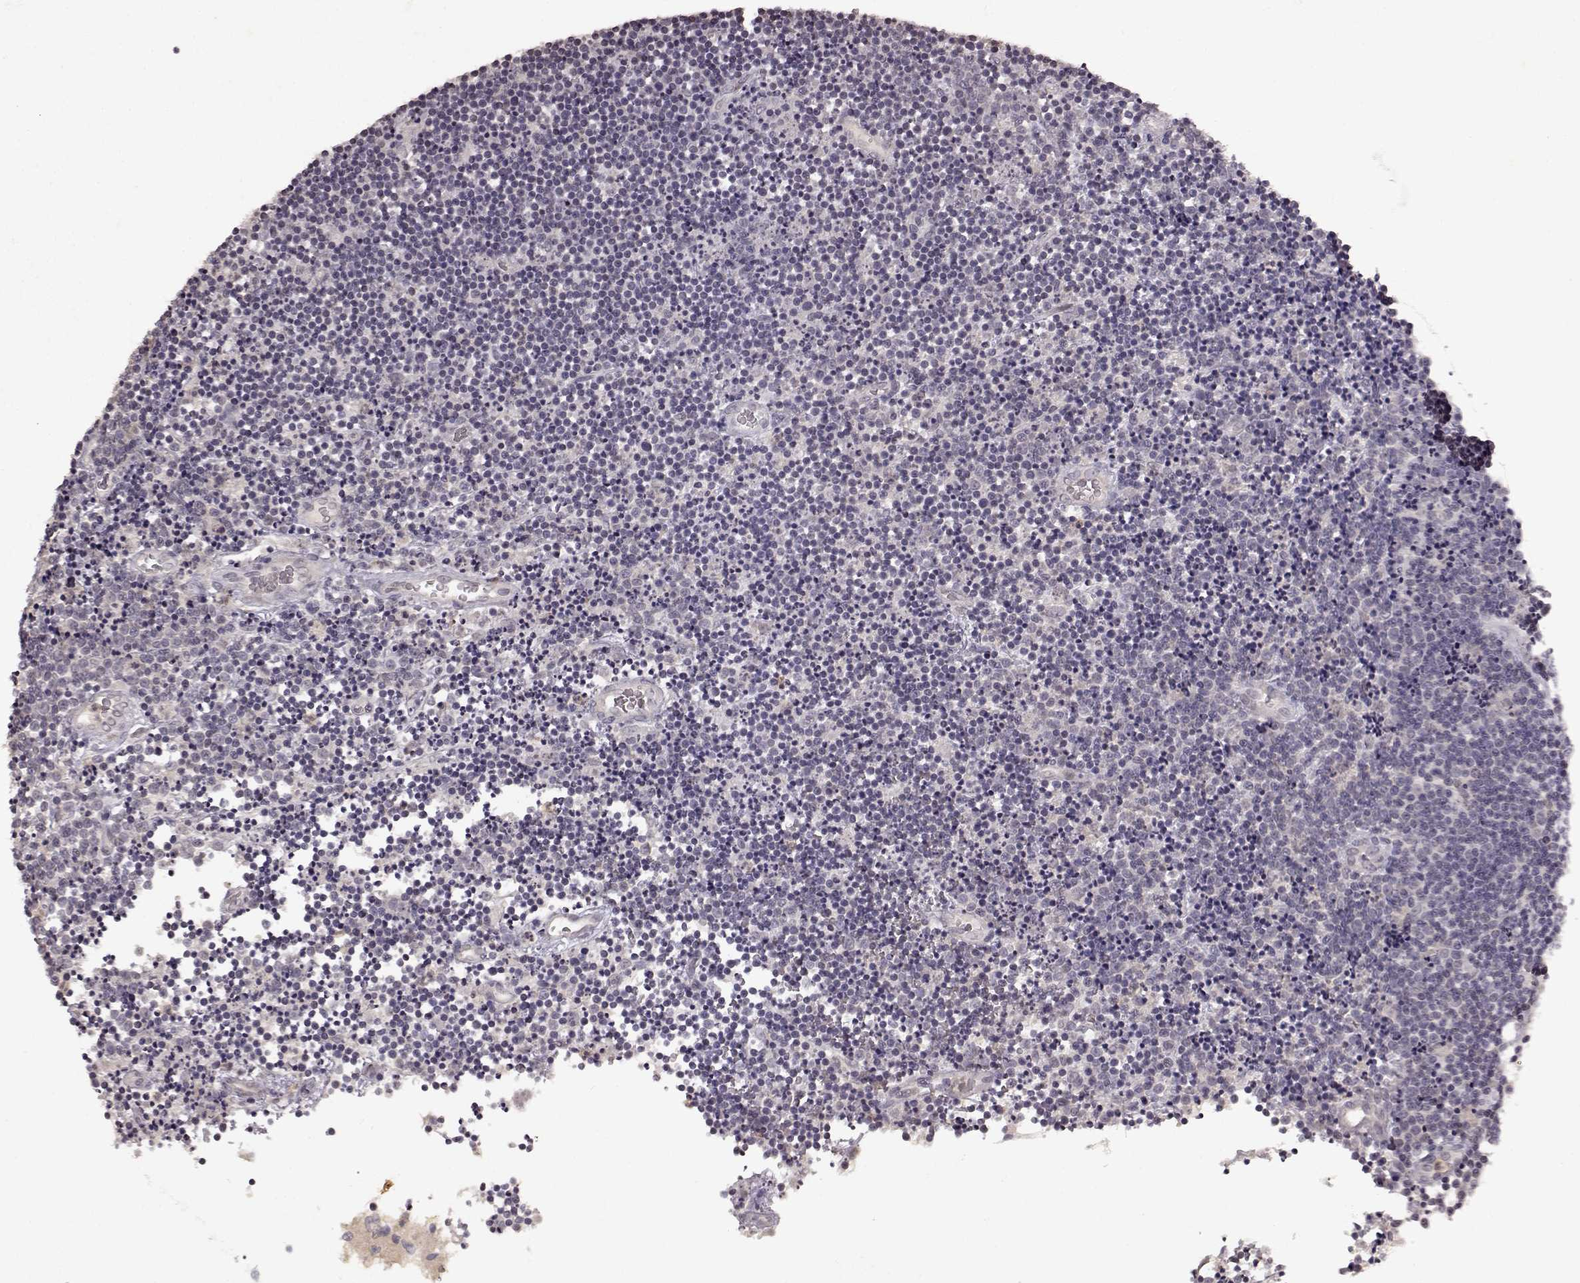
{"staining": {"intensity": "negative", "quantity": "none", "location": "none"}, "tissue": "lymphoma", "cell_type": "Tumor cells", "image_type": "cancer", "snomed": [{"axis": "morphology", "description": "Malignant lymphoma, non-Hodgkin's type, Low grade"}, {"axis": "topography", "description": "Brain"}], "caption": "Immunohistochemistry (IHC) photomicrograph of neoplastic tissue: malignant lymphoma, non-Hodgkin's type (low-grade) stained with DAB displays no significant protein expression in tumor cells.", "gene": "LHB", "patient": {"sex": "female", "age": 66}}